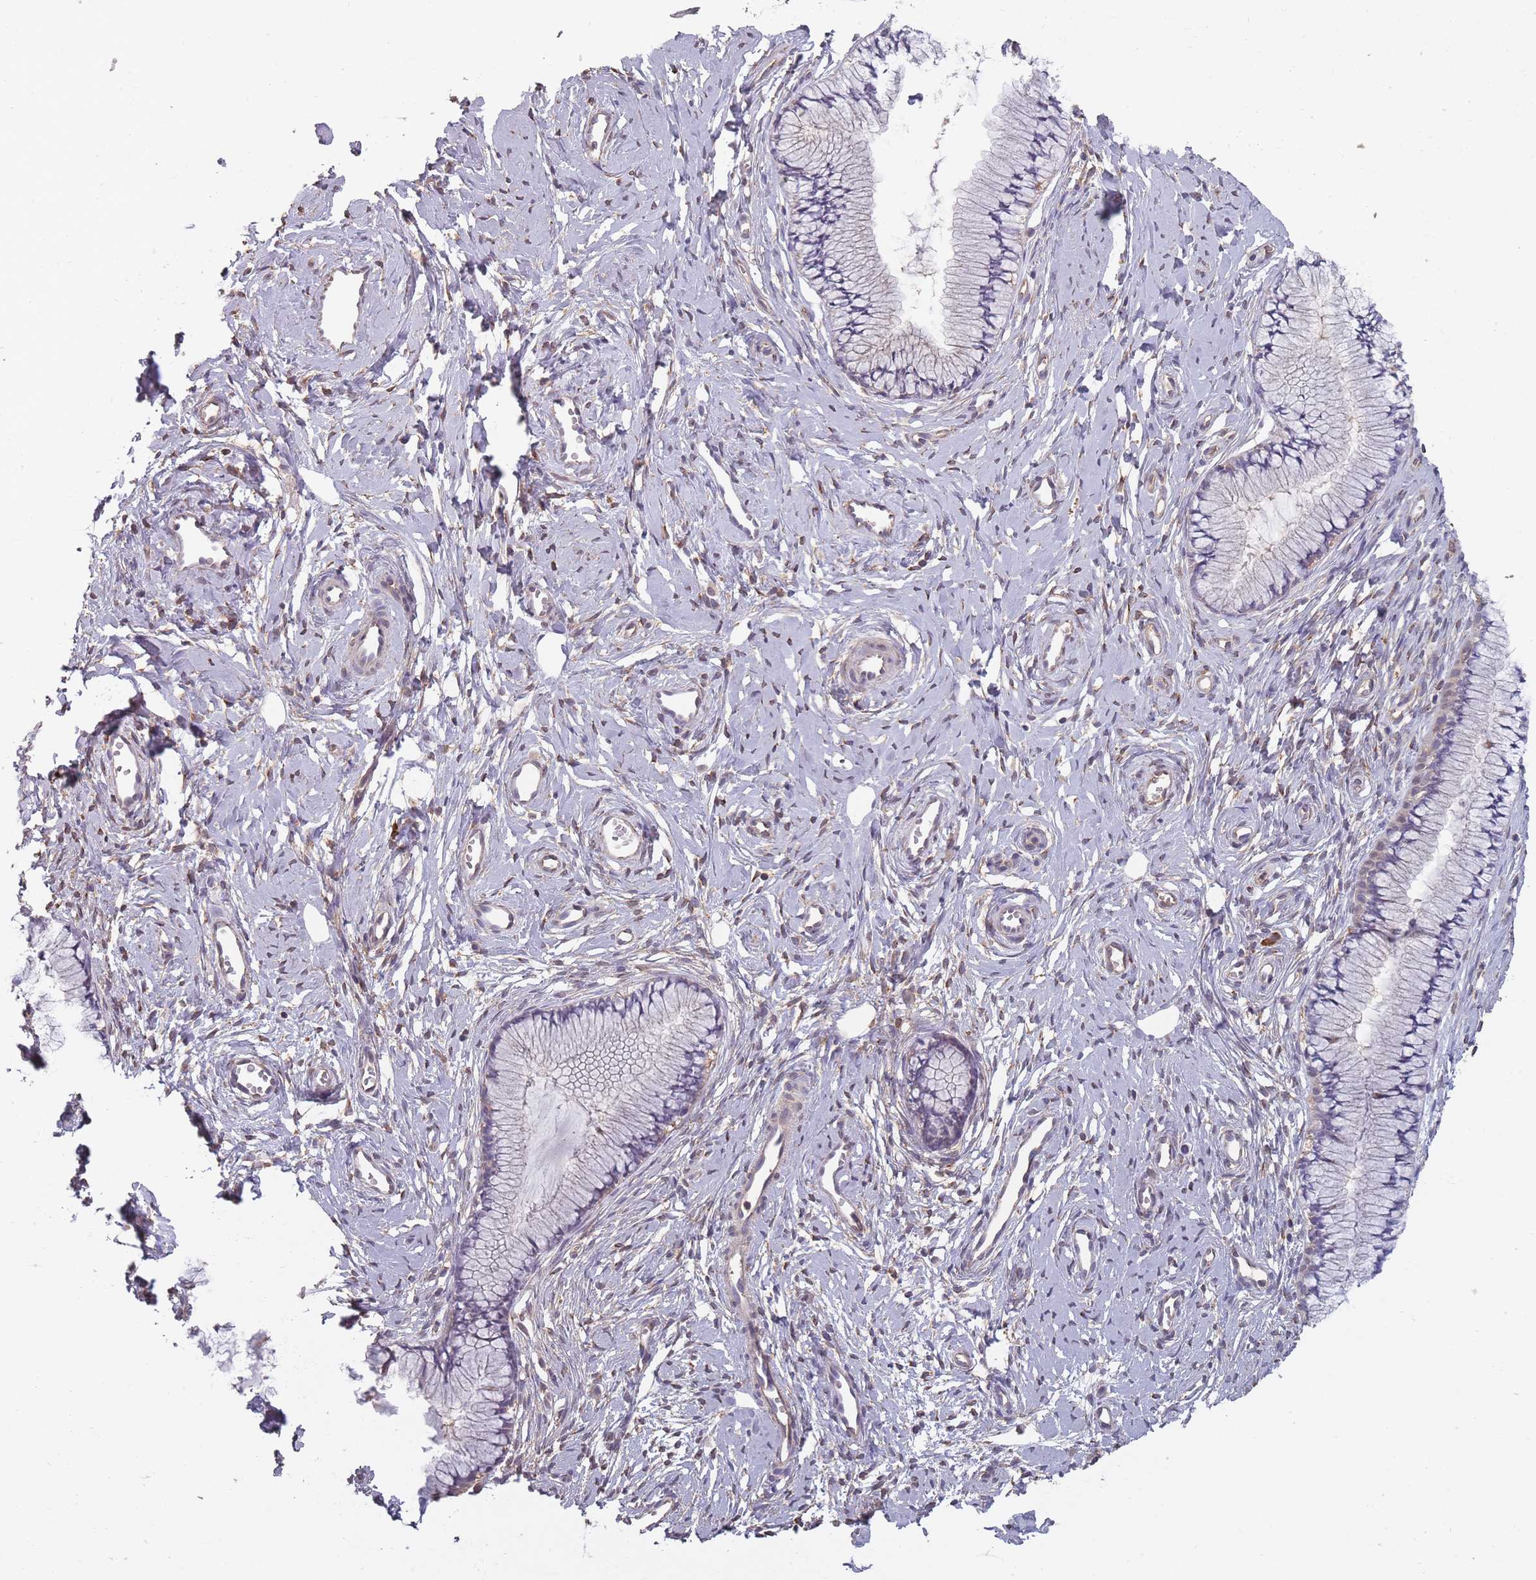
{"staining": {"intensity": "weak", "quantity": "<25%", "location": "cytoplasmic/membranous"}, "tissue": "cervix", "cell_type": "Glandular cells", "image_type": "normal", "snomed": [{"axis": "morphology", "description": "Normal tissue, NOS"}, {"axis": "topography", "description": "Cervix"}], "caption": "Cervix was stained to show a protein in brown. There is no significant expression in glandular cells. Brightfield microscopy of immunohistochemistry (IHC) stained with DAB (brown) and hematoxylin (blue), captured at high magnification.", "gene": "SANBR", "patient": {"sex": "female", "age": 40}}